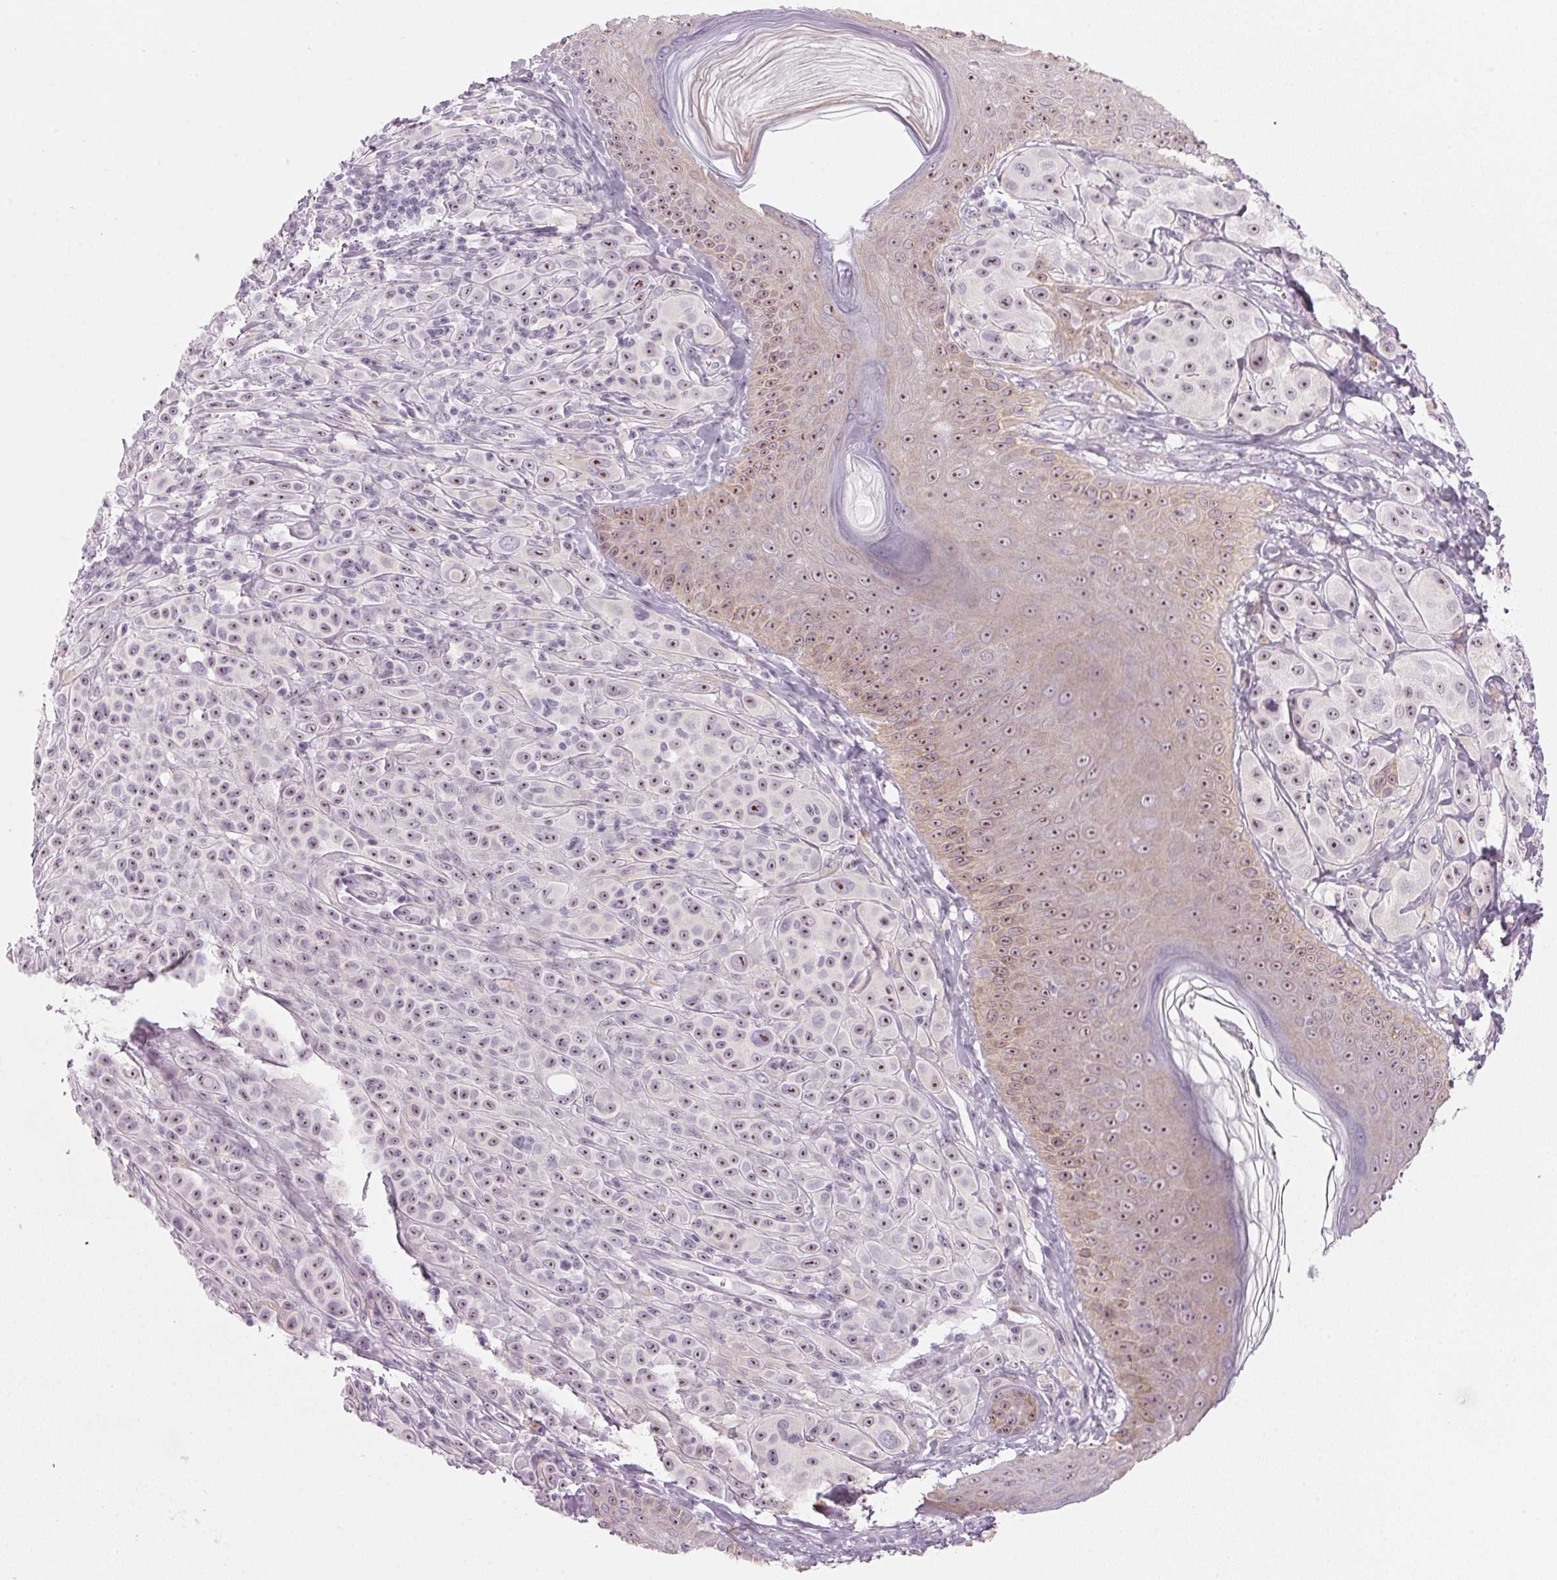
{"staining": {"intensity": "moderate", "quantity": "25%-75%", "location": "nuclear"}, "tissue": "melanoma", "cell_type": "Tumor cells", "image_type": "cancer", "snomed": [{"axis": "morphology", "description": "Malignant melanoma, NOS"}, {"axis": "topography", "description": "Skin"}], "caption": "Human malignant melanoma stained for a protein (brown) displays moderate nuclear positive staining in approximately 25%-75% of tumor cells.", "gene": "DNTTIP2", "patient": {"sex": "male", "age": 67}}